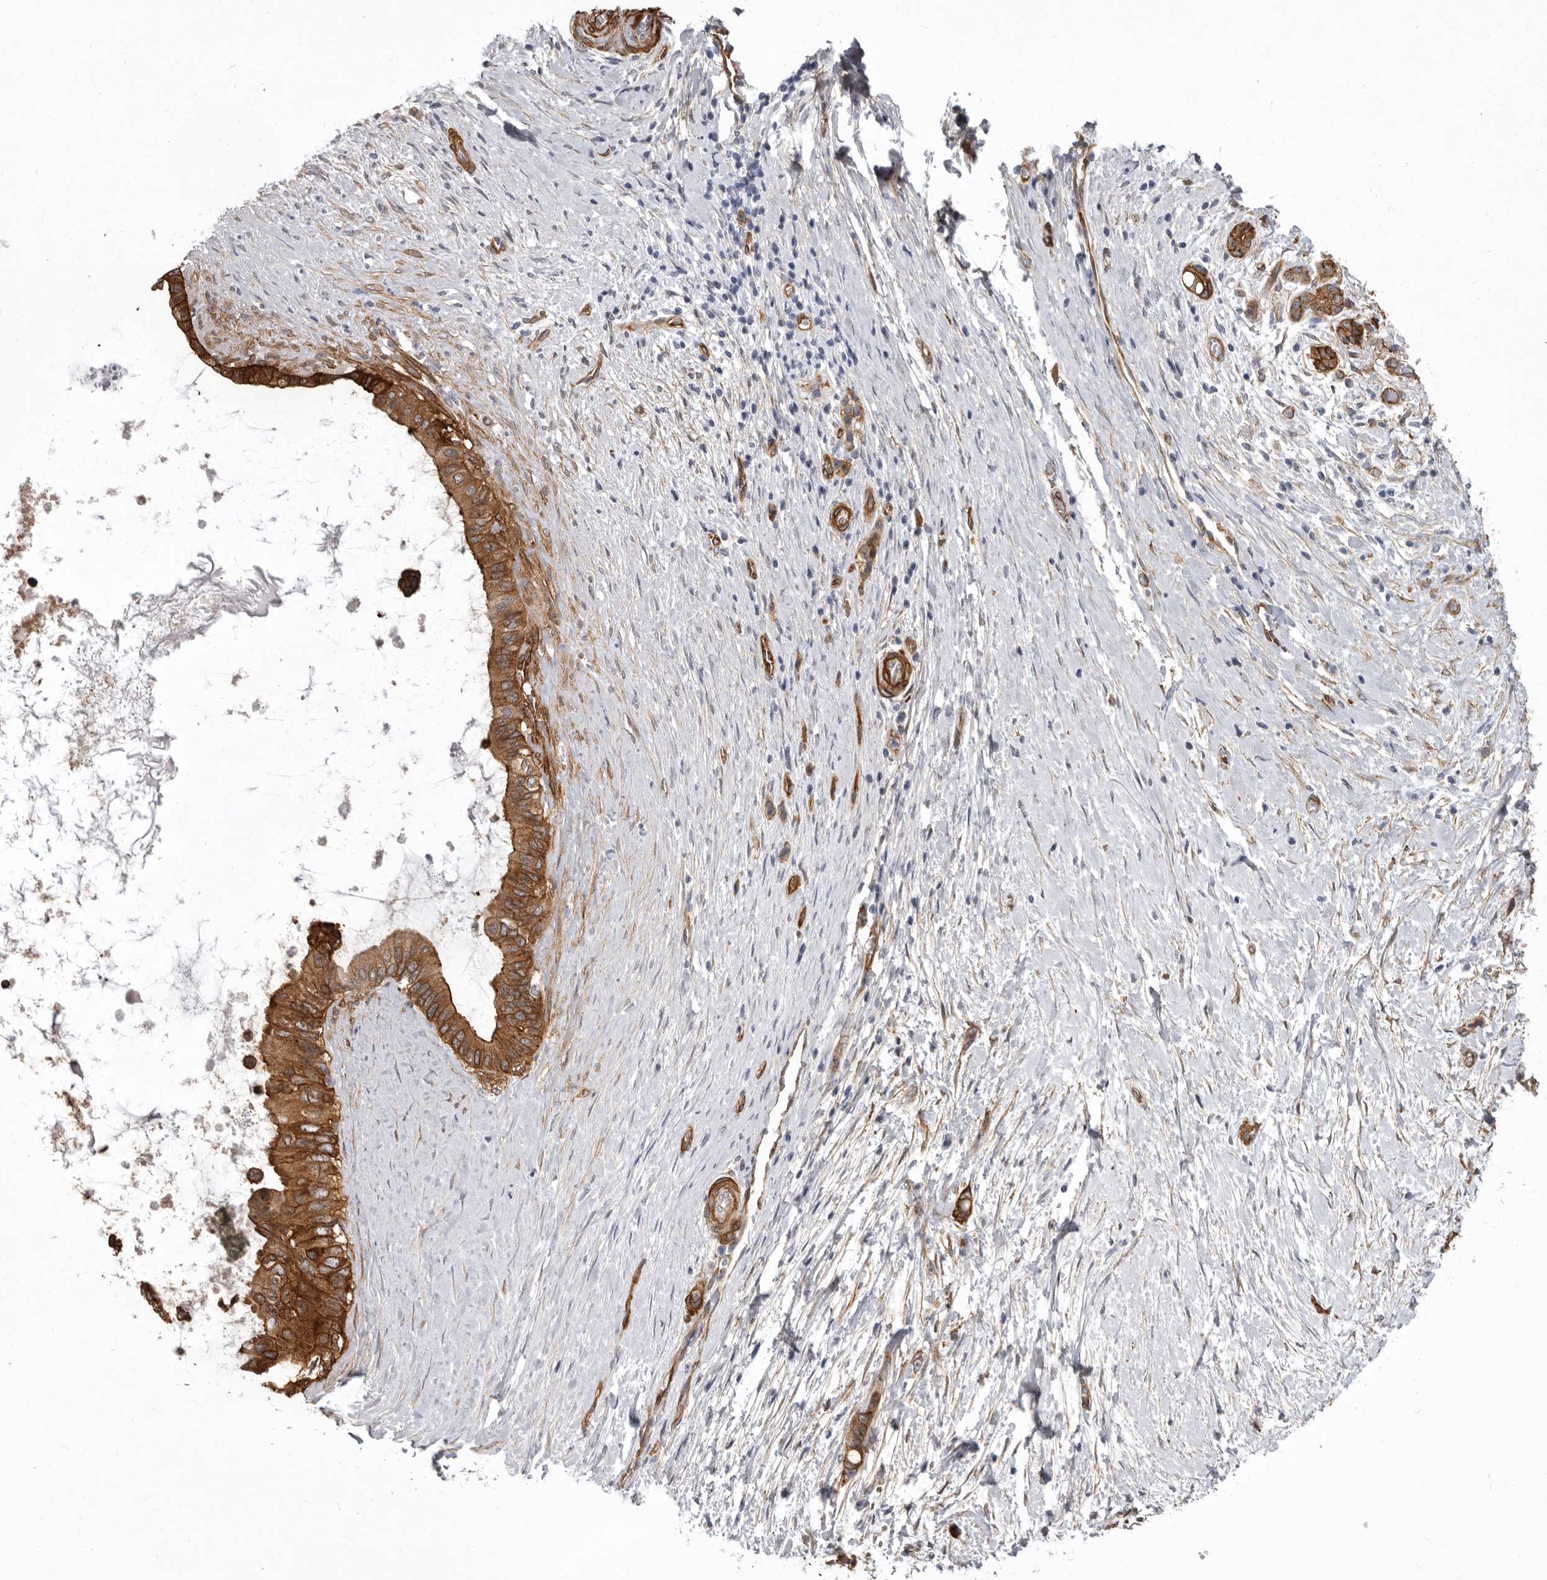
{"staining": {"intensity": "strong", "quantity": ">75%", "location": "cytoplasmic/membranous"}, "tissue": "pancreatic cancer", "cell_type": "Tumor cells", "image_type": "cancer", "snomed": [{"axis": "morphology", "description": "Adenocarcinoma, NOS"}, {"axis": "topography", "description": "Pancreas"}], "caption": "Pancreatic cancer (adenocarcinoma) was stained to show a protein in brown. There is high levels of strong cytoplasmic/membranous expression in approximately >75% of tumor cells.", "gene": "ENAH", "patient": {"sex": "female", "age": 72}}